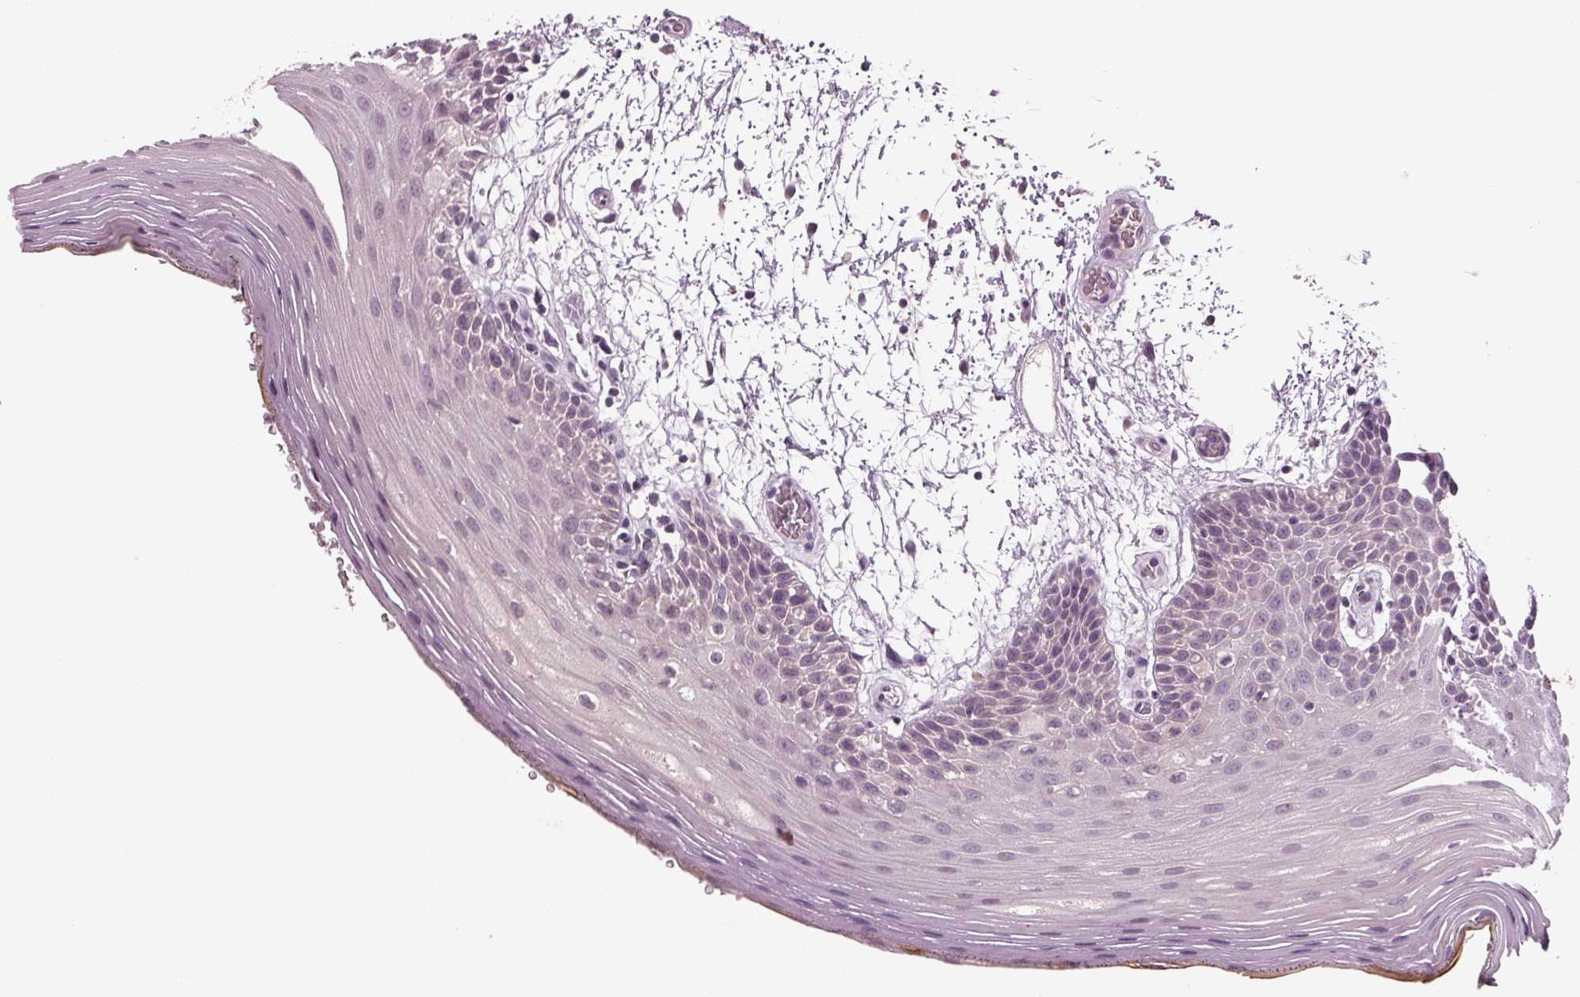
{"staining": {"intensity": "negative", "quantity": "none", "location": "none"}, "tissue": "oral mucosa", "cell_type": "Squamous epithelial cells", "image_type": "normal", "snomed": [{"axis": "morphology", "description": "Normal tissue, NOS"}, {"axis": "morphology", "description": "Squamous cell carcinoma, NOS"}, {"axis": "topography", "description": "Oral tissue"}, {"axis": "topography", "description": "Head-Neck"}], "caption": "A high-resolution image shows immunohistochemistry (IHC) staining of normal oral mucosa, which shows no significant staining in squamous epithelial cells.", "gene": "BHLHE22", "patient": {"sex": "male", "age": 52}}